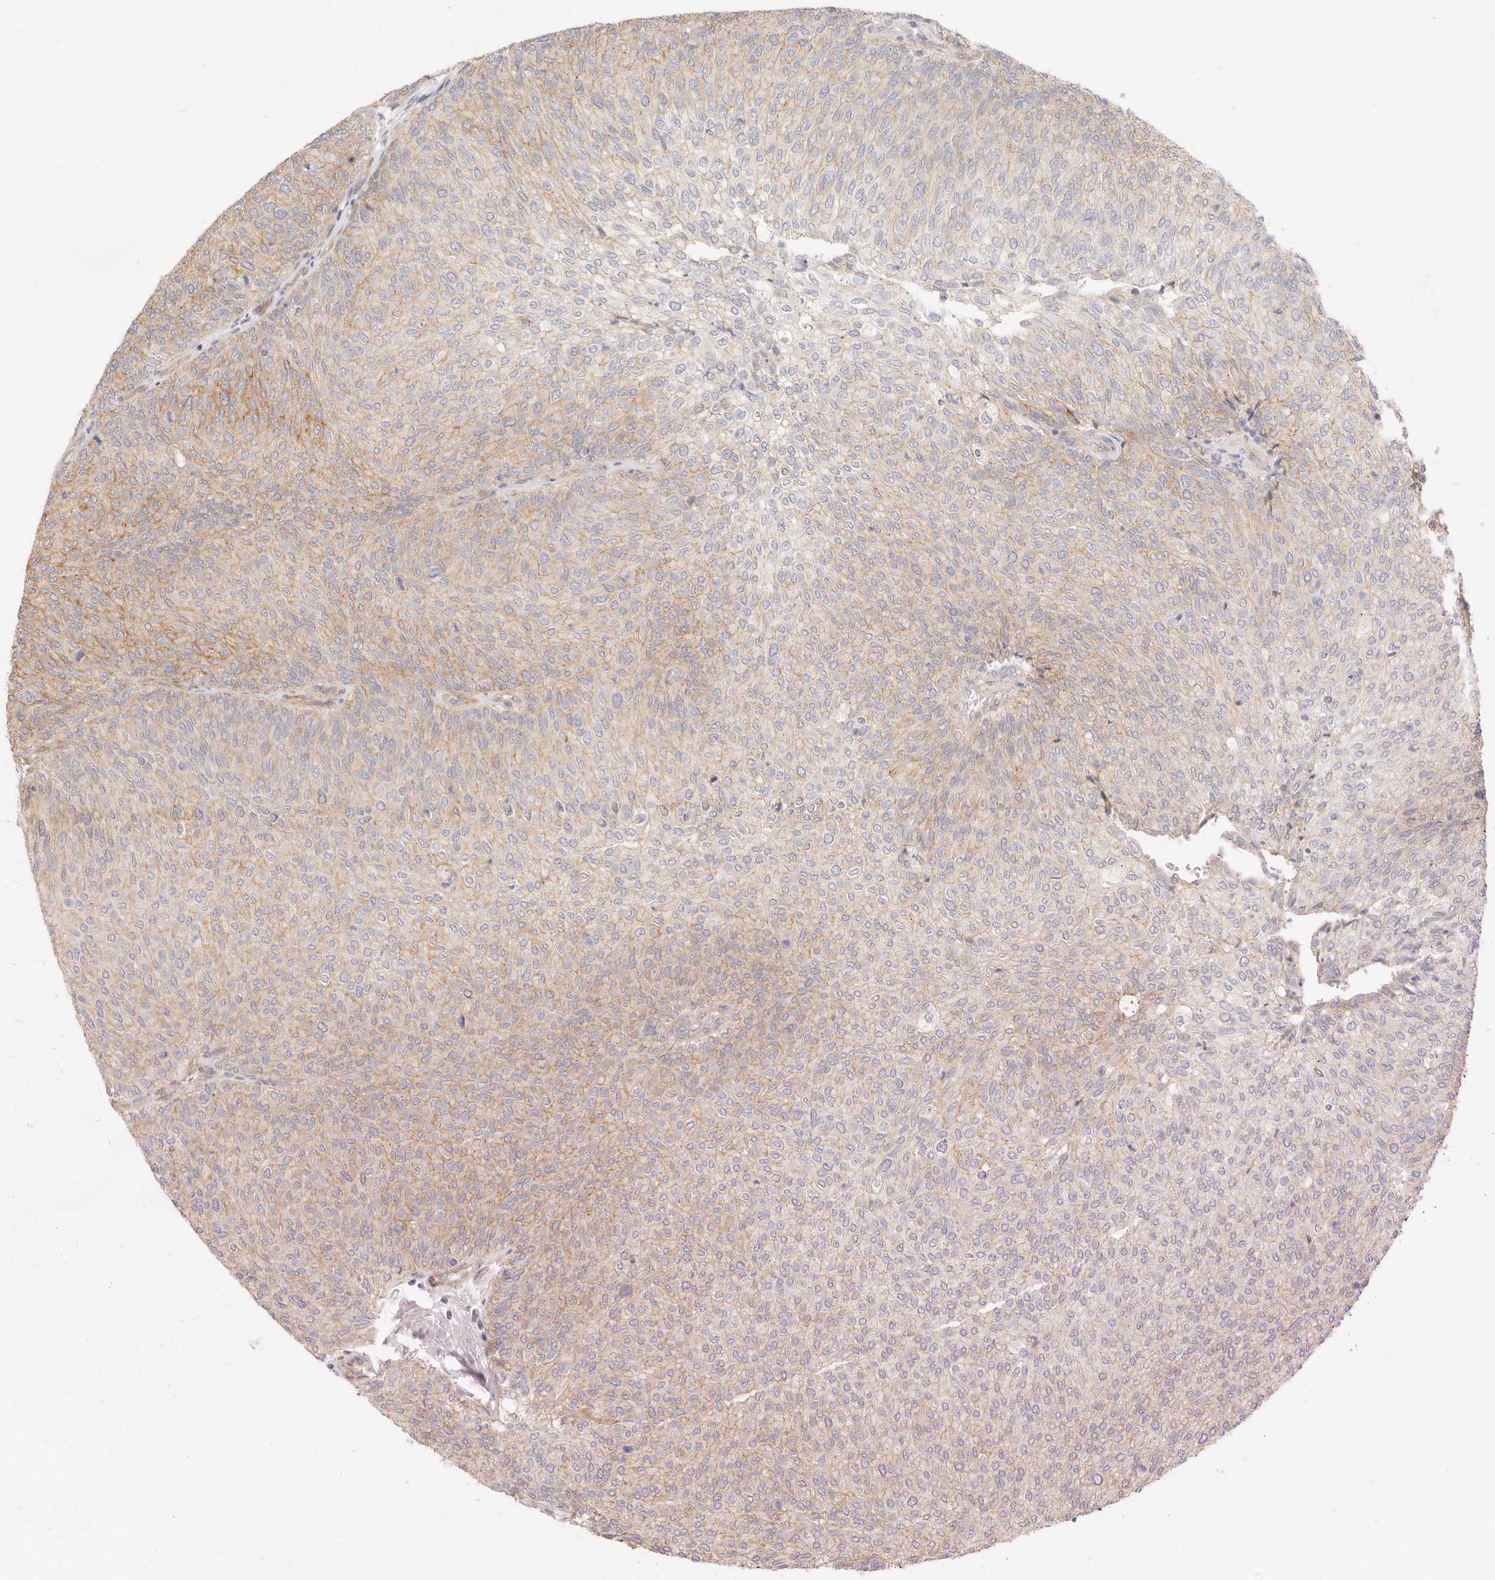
{"staining": {"intensity": "weak", "quantity": ">75%", "location": "cytoplasmic/membranous"}, "tissue": "urothelial cancer", "cell_type": "Tumor cells", "image_type": "cancer", "snomed": [{"axis": "morphology", "description": "Urothelial carcinoma, Low grade"}, {"axis": "topography", "description": "Urinary bladder"}], "caption": "Urothelial cancer tissue shows weak cytoplasmic/membranous positivity in about >75% of tumor cells, visualized by immunohistochemistry. The protein of interest is stained brown, and the nuclei are stained in blue (DAB IHC with brightfield microscopy, high magnification).", "gene": "UBXN10", "patient": {"sex": "female", "age": 79}}